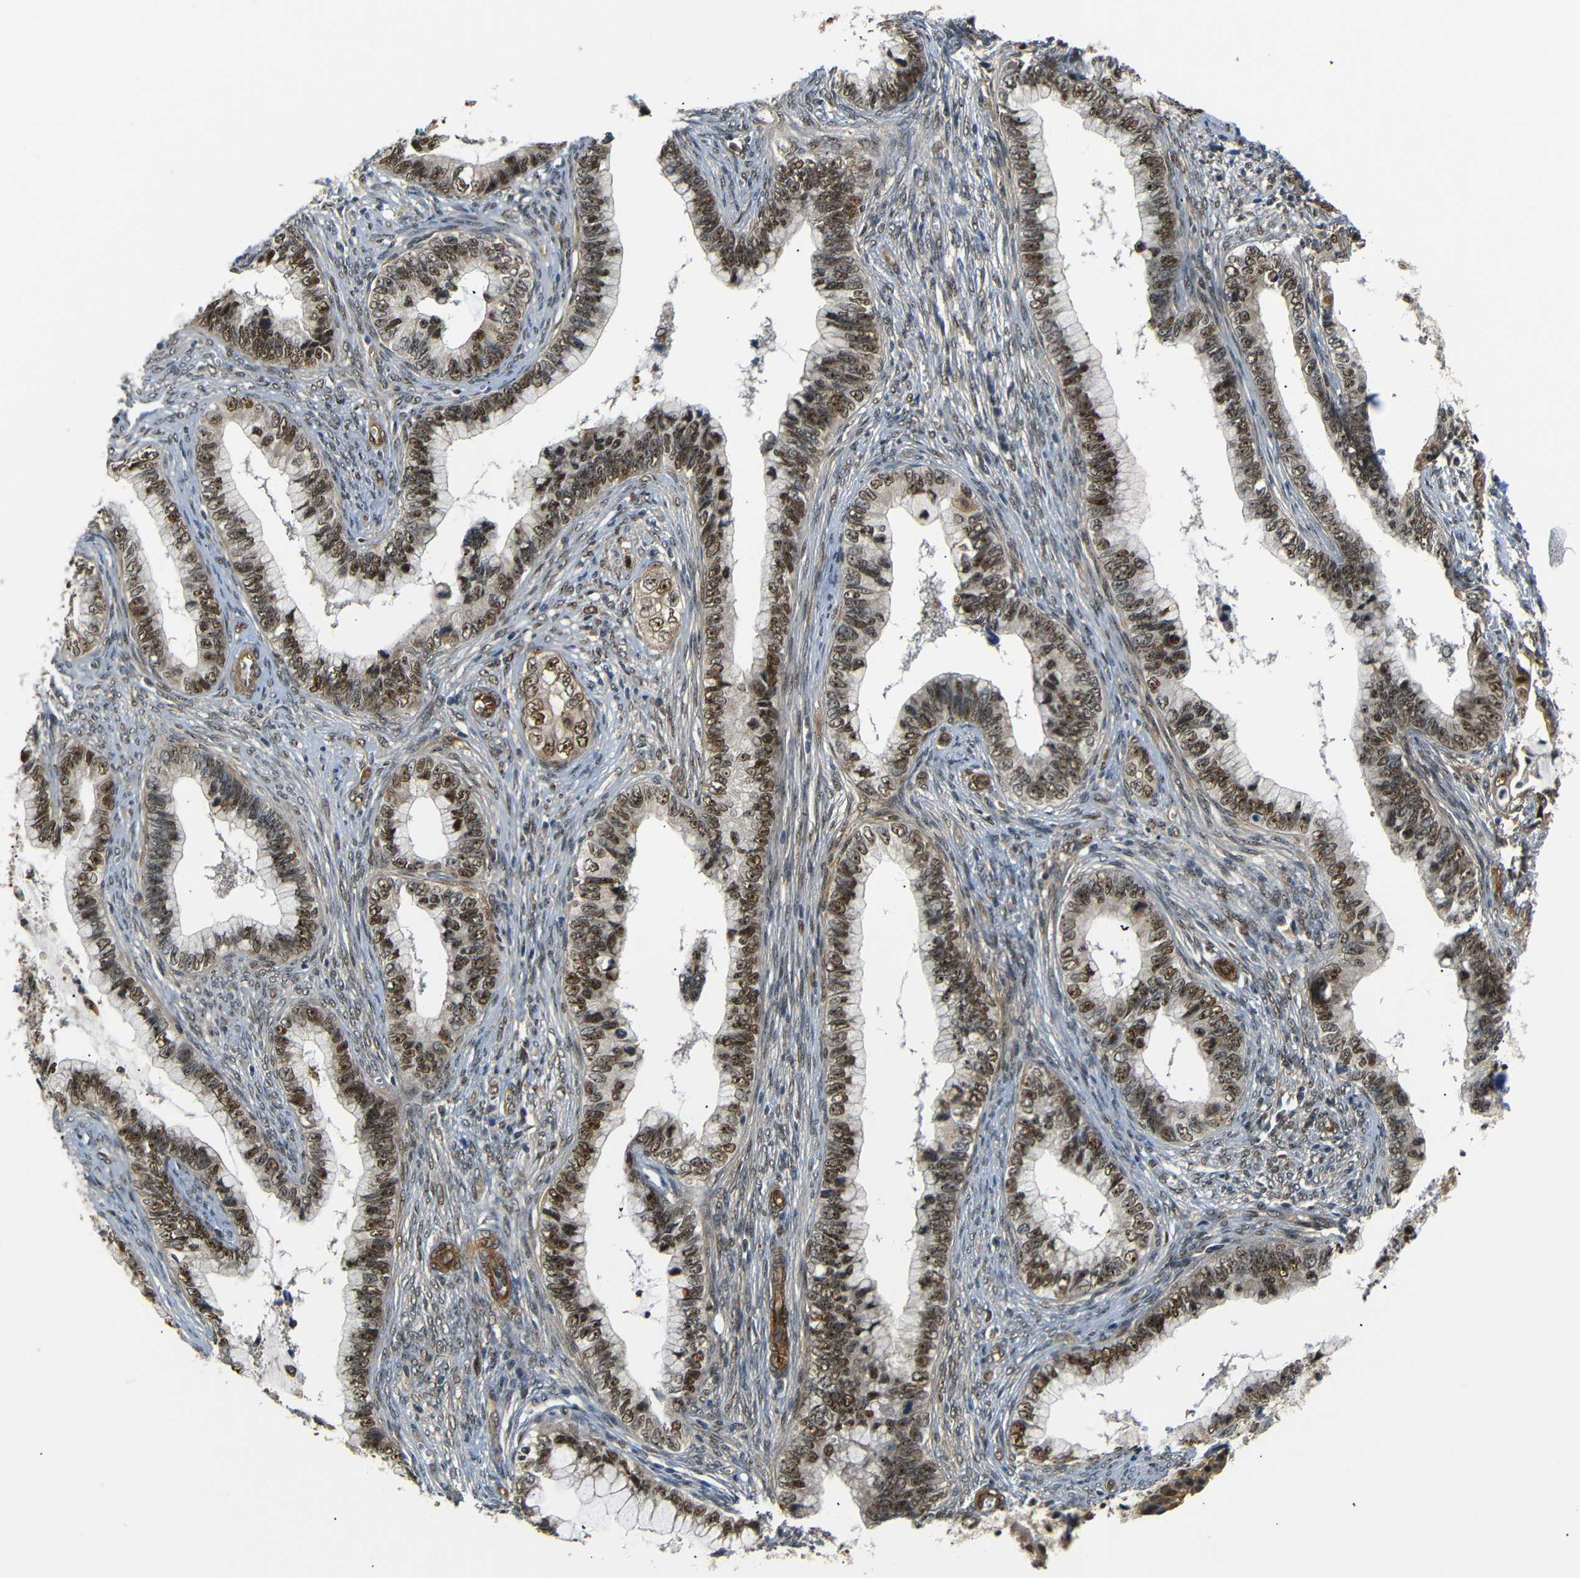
{"staining": {"intensity": "strong", "quantity": ">75%", "location": "nuclear"}, "tissue": "cervical cancer", "cell_type": "Tumor cells", "image_type": "cancer", "snomed": [{"axis": "morphology", "description": "Adenocarcinoma, NOS"}, {"axis": "topography", "description": "Cervix"}], "caption": "Strong nuclear protein positivity is seen in about >75% of tumor cells in cervical cancer (adenocarcinoma).", "gene": "PARN", "patient": {"sex": "female", "age": 44}}